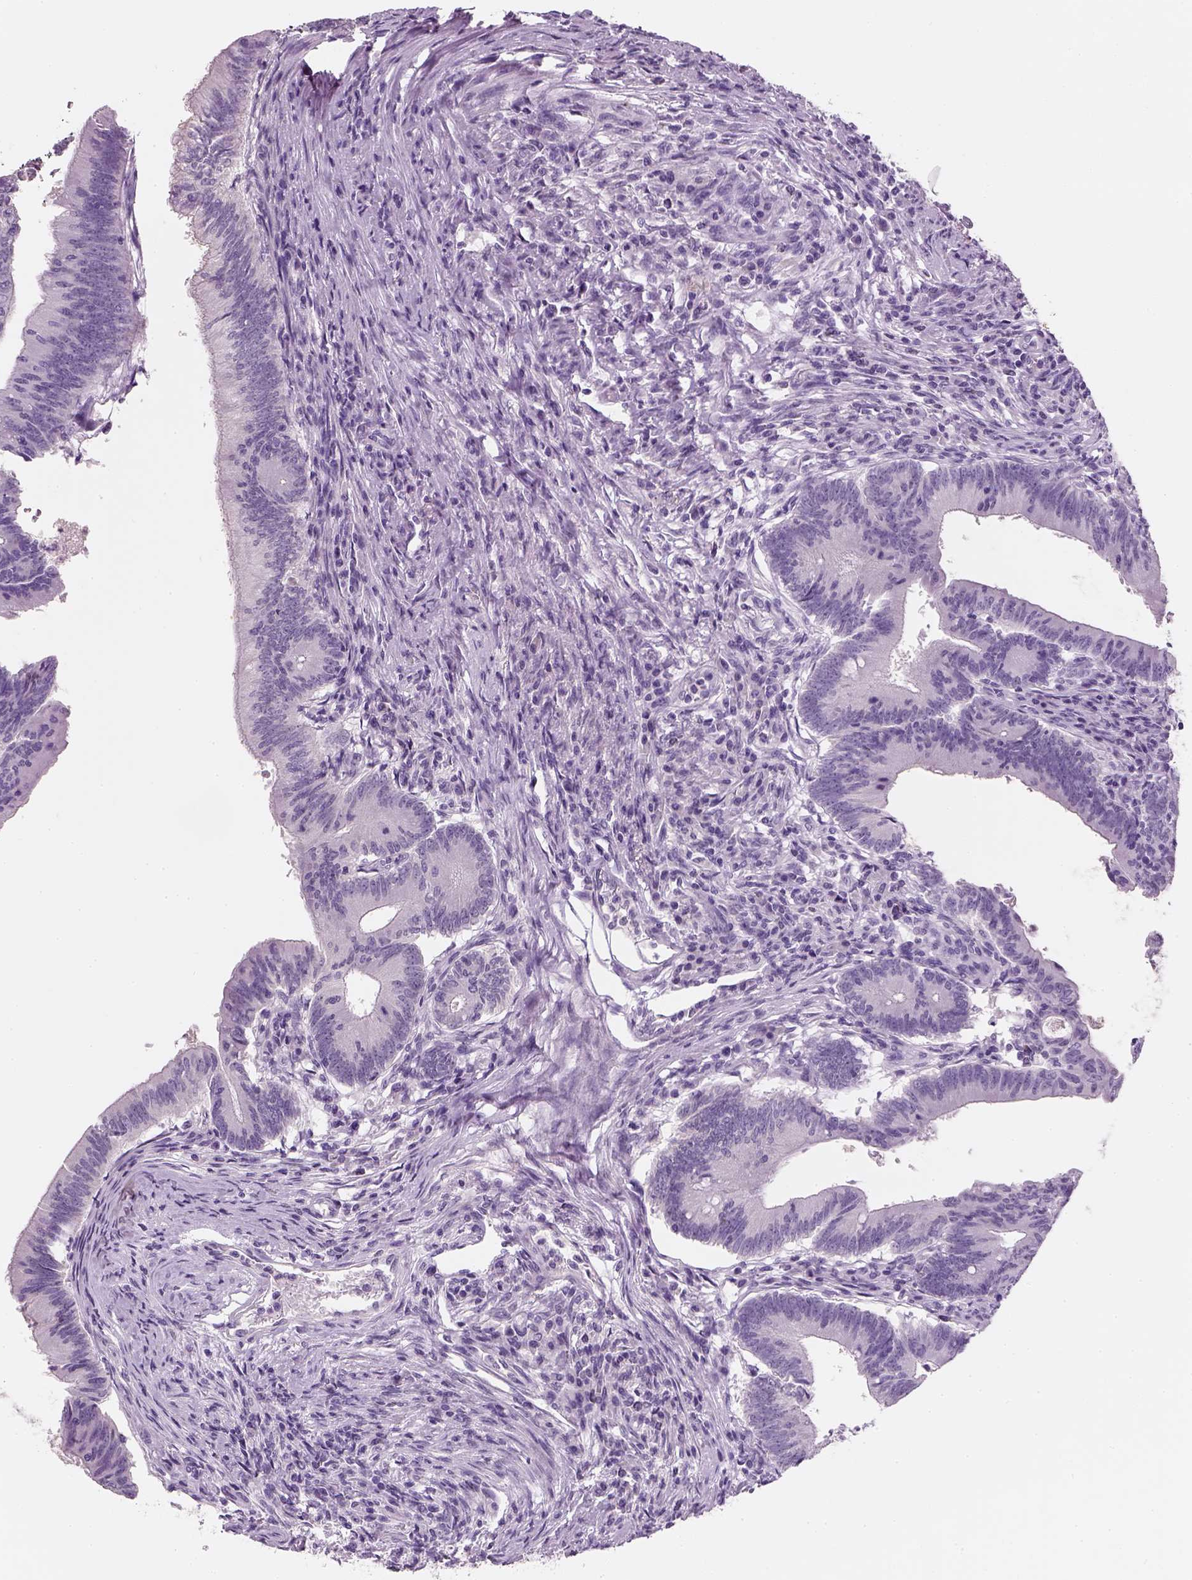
{"staining": {"intensity": "negative", "quantity": "none", "location": "none"}, "tissue": "colorectal cancer", "cell_type": "Tumor cells", "image_type": "cancer", "snomed": [{"axis": "morphology", "description": "Adenocarcinoma, NOS"}, {"axis": "topography", "description": "Colon"}], "caption": "Immunohistochemistry of colorectal cancer (adenocarcinoma) reveals no staining in tumor cells. The staining was performed using DAB to visualize the protein expression in brown, while the nuclei were stained in blue with hematoxylin (Magnification: 20x).", "gene": "TH", "patient": {"sex": "female", "age": 70}}